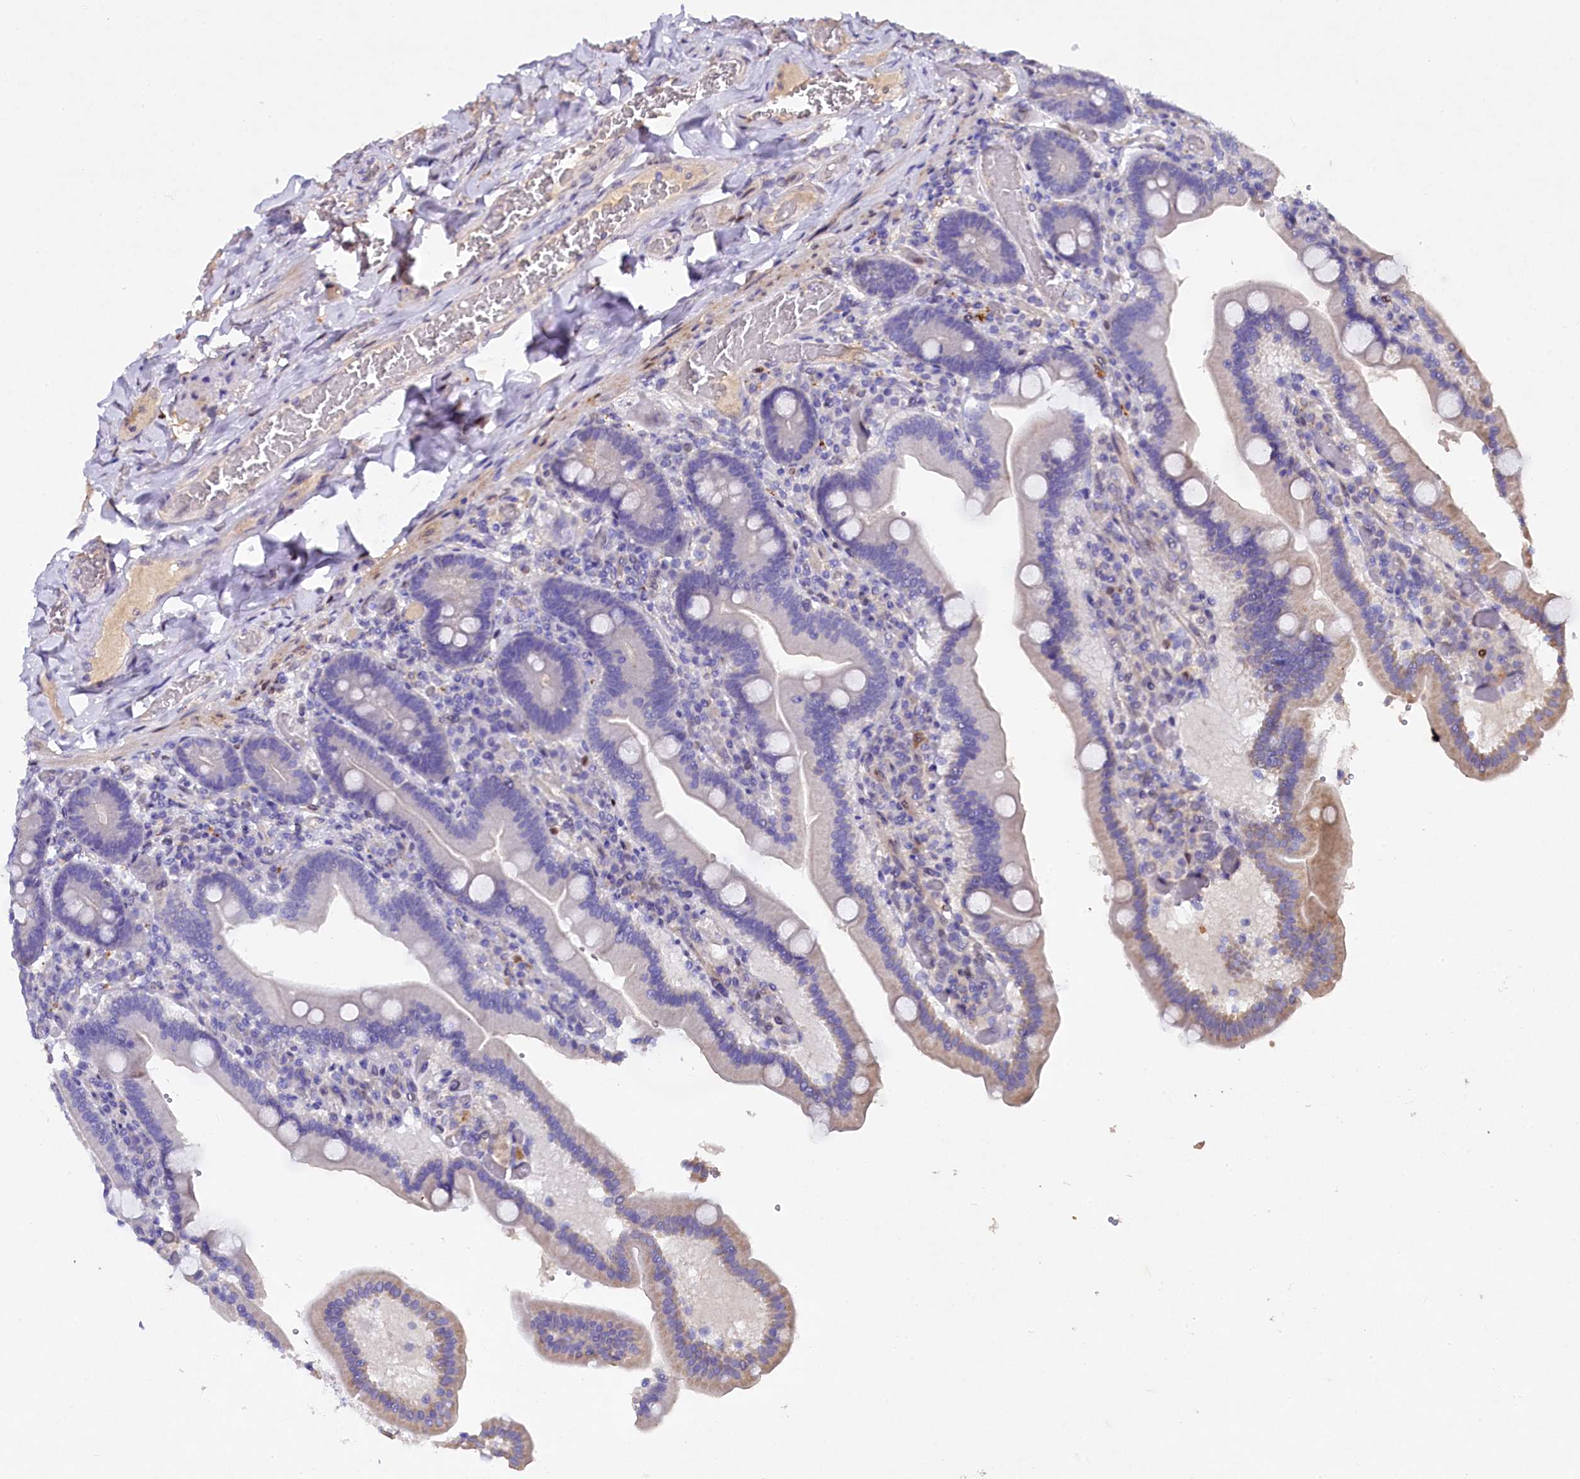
{"staining": {"intensity": "negative", "quantity": "none", "location": "none"}, "tissue": "duodenum", "cell_type": "Glandular cells", "image_type": "normal", "snomed": [{"axis": "morphology", "description": "Normal tissue, NOS"}, {"axis": "topography", "description": "Duodenum"}], "caption": "Immunohistochemical staining of unremarkable human duodenum displays no significant staining in glandular cells.", "gene": "TGDS", "patient": {"sex": "female", "age": 62}}